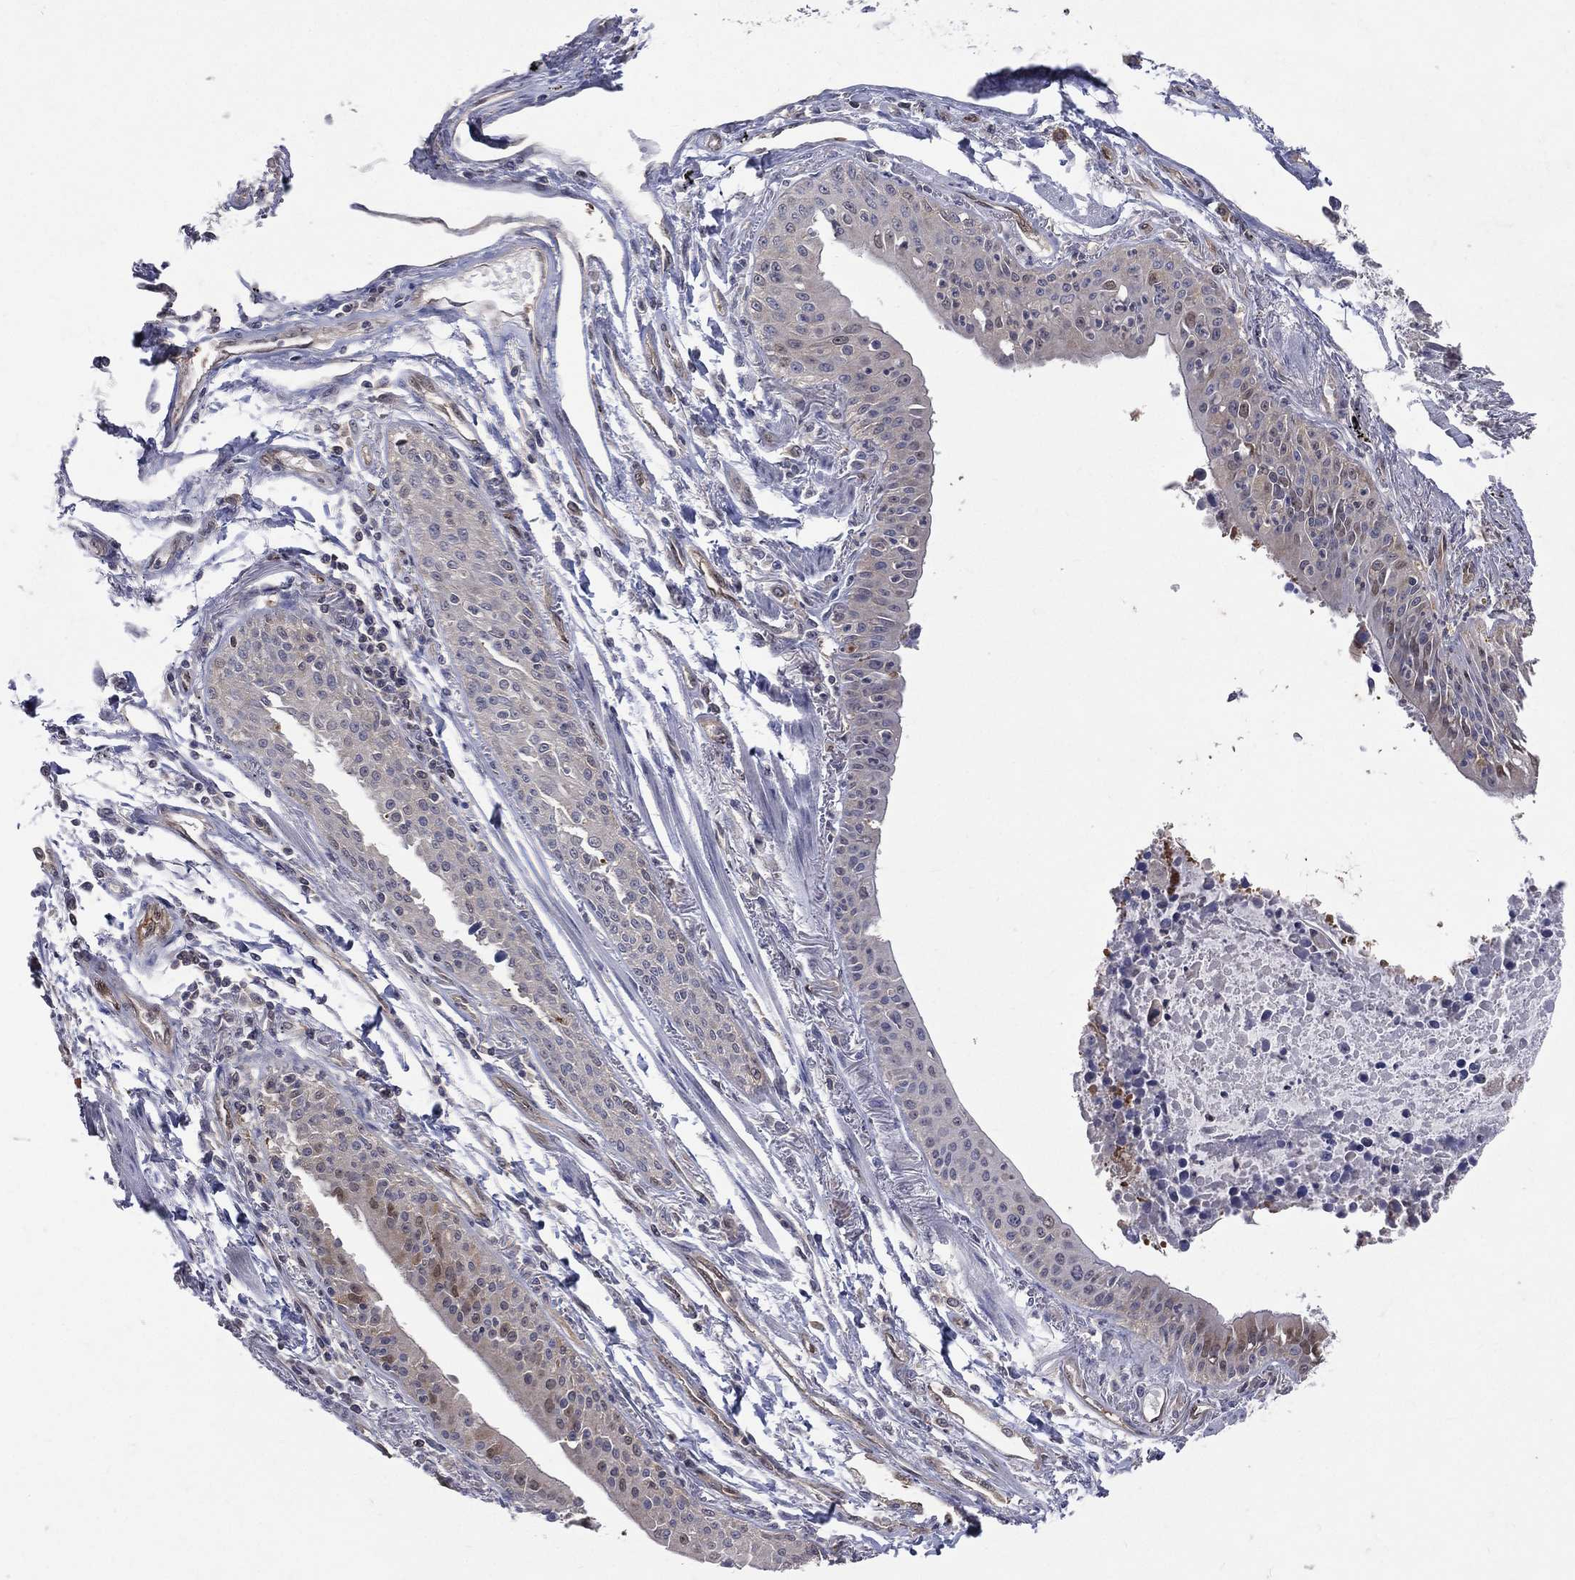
{"staining": {"intensity": "weak", "quantity": "<25%", "location": "cytoplasmic/membranous,nuclear"}, "tissue": "lung cancer", "cell_type": "Tumor cells", "image_type": "cancer", "snomed": [{"axis": "morphology", "description": "Squamous cell carcinoma, NOS"}, {"axis": "topography", "description": "Lung"}], "caption": "An immunohistochemistry photomicrograph of squamous cell carcinoma (lung) is shown. There is no staining in tumor cells of squamous cell carcinoma (lung). The staining is performed using DAB (3,3'-diaminobenzidine) brown chromogen with nuclei counter-stained in using hematoxylin.", "gene": "GMPR2", "patient": {"sex": "male", "age": 73}}